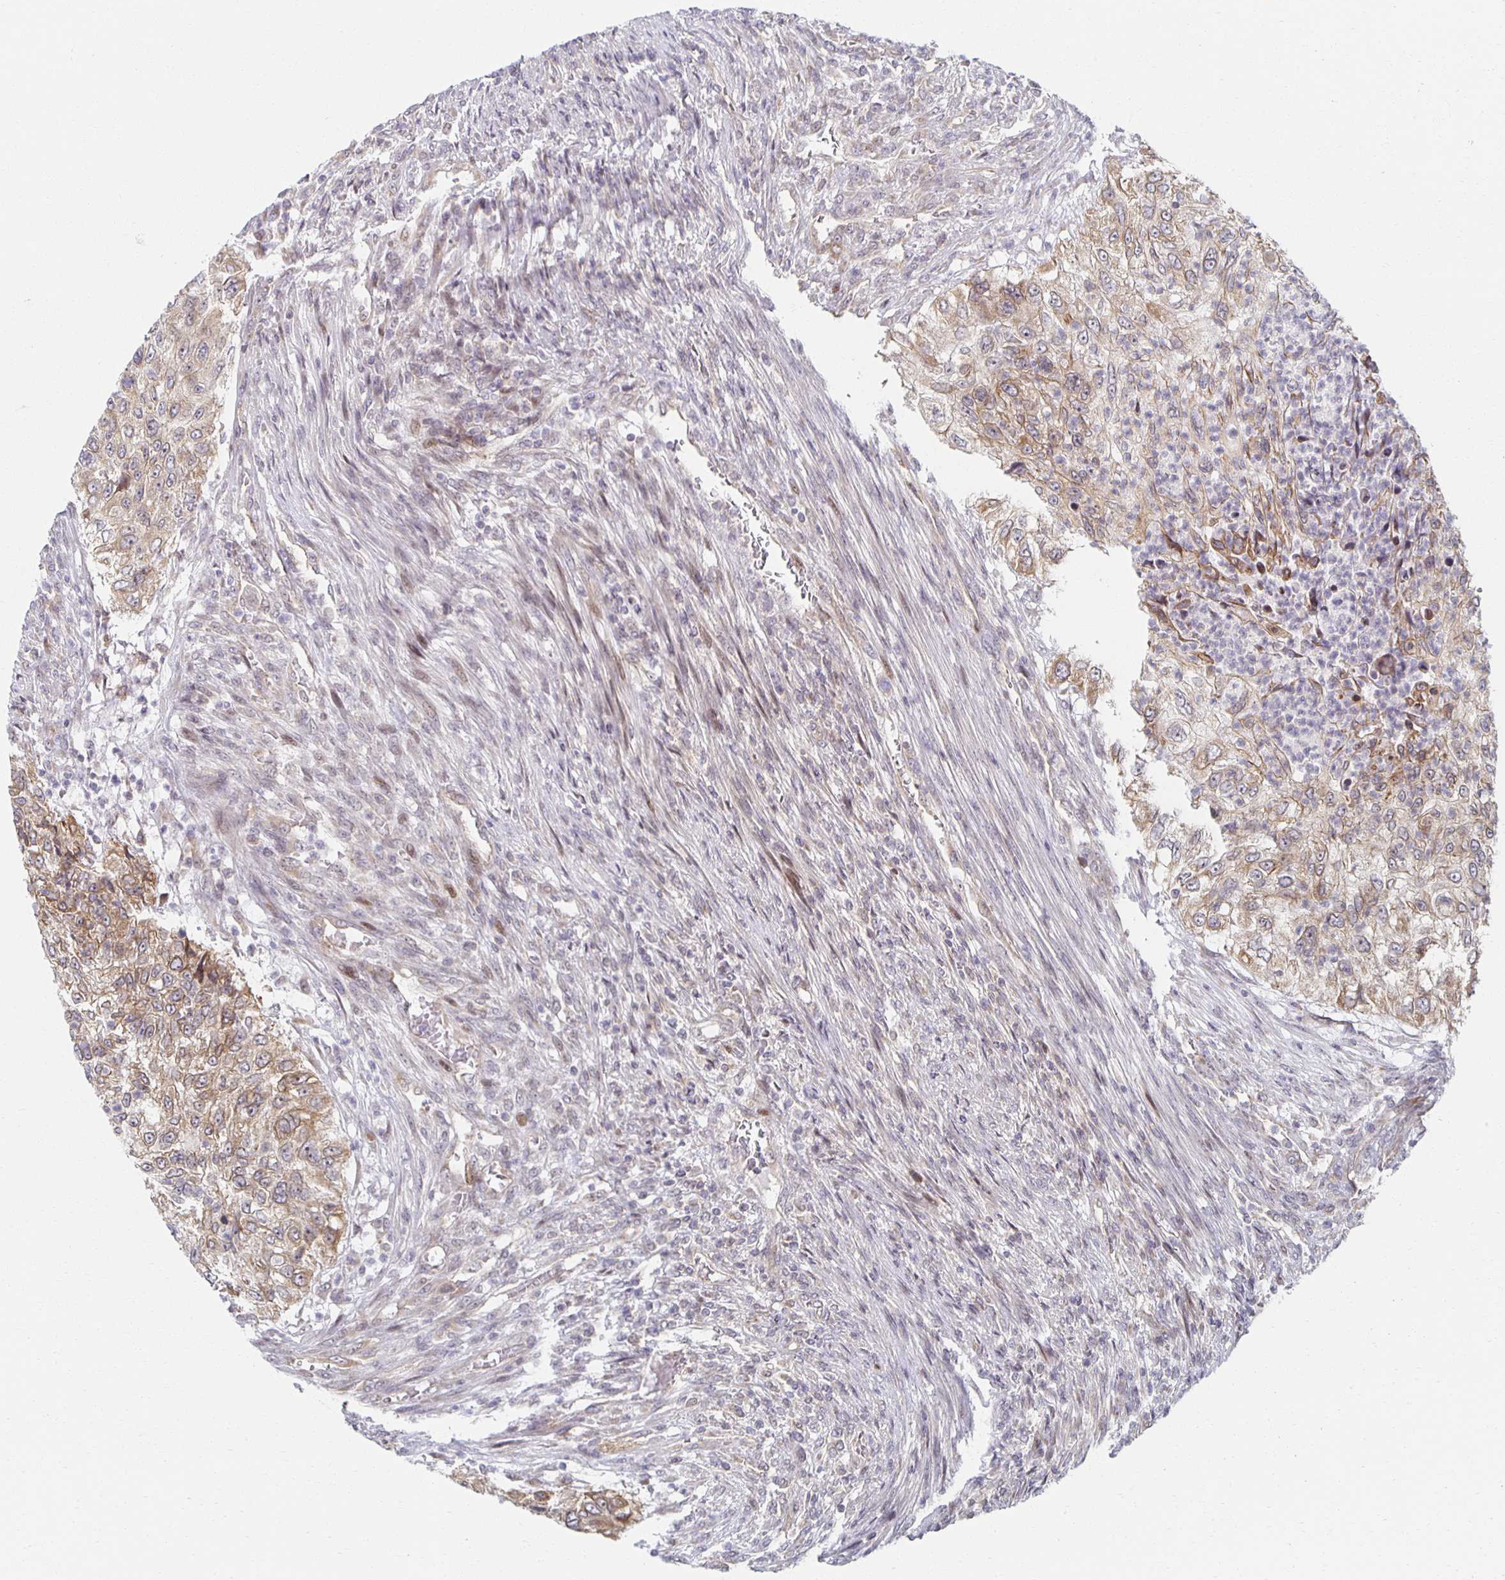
{"staining": {"intensity": "moderate", "quantity": ">75%", "location": "cytoplasmic/membranous"}, "tissue": "urothelial cancer", "cell_type": "Tumor cells", "image_type": "cancer", "snomed": [{"axis": "morphology", "description": "Urothelial carcinoma, High grade"}, {"axis": "topography", "description": "Urinary bladder"}], "caption": "An IHC histopathology image of tumor tissue is shown. Protein staining in brown highlights moderate cytoplasmic/membranous positivity in high-grade urothelial carcinoma within tumor cells.", "gene": "HCFC1R1", "patient": {"sex": "female", "age": 60}}